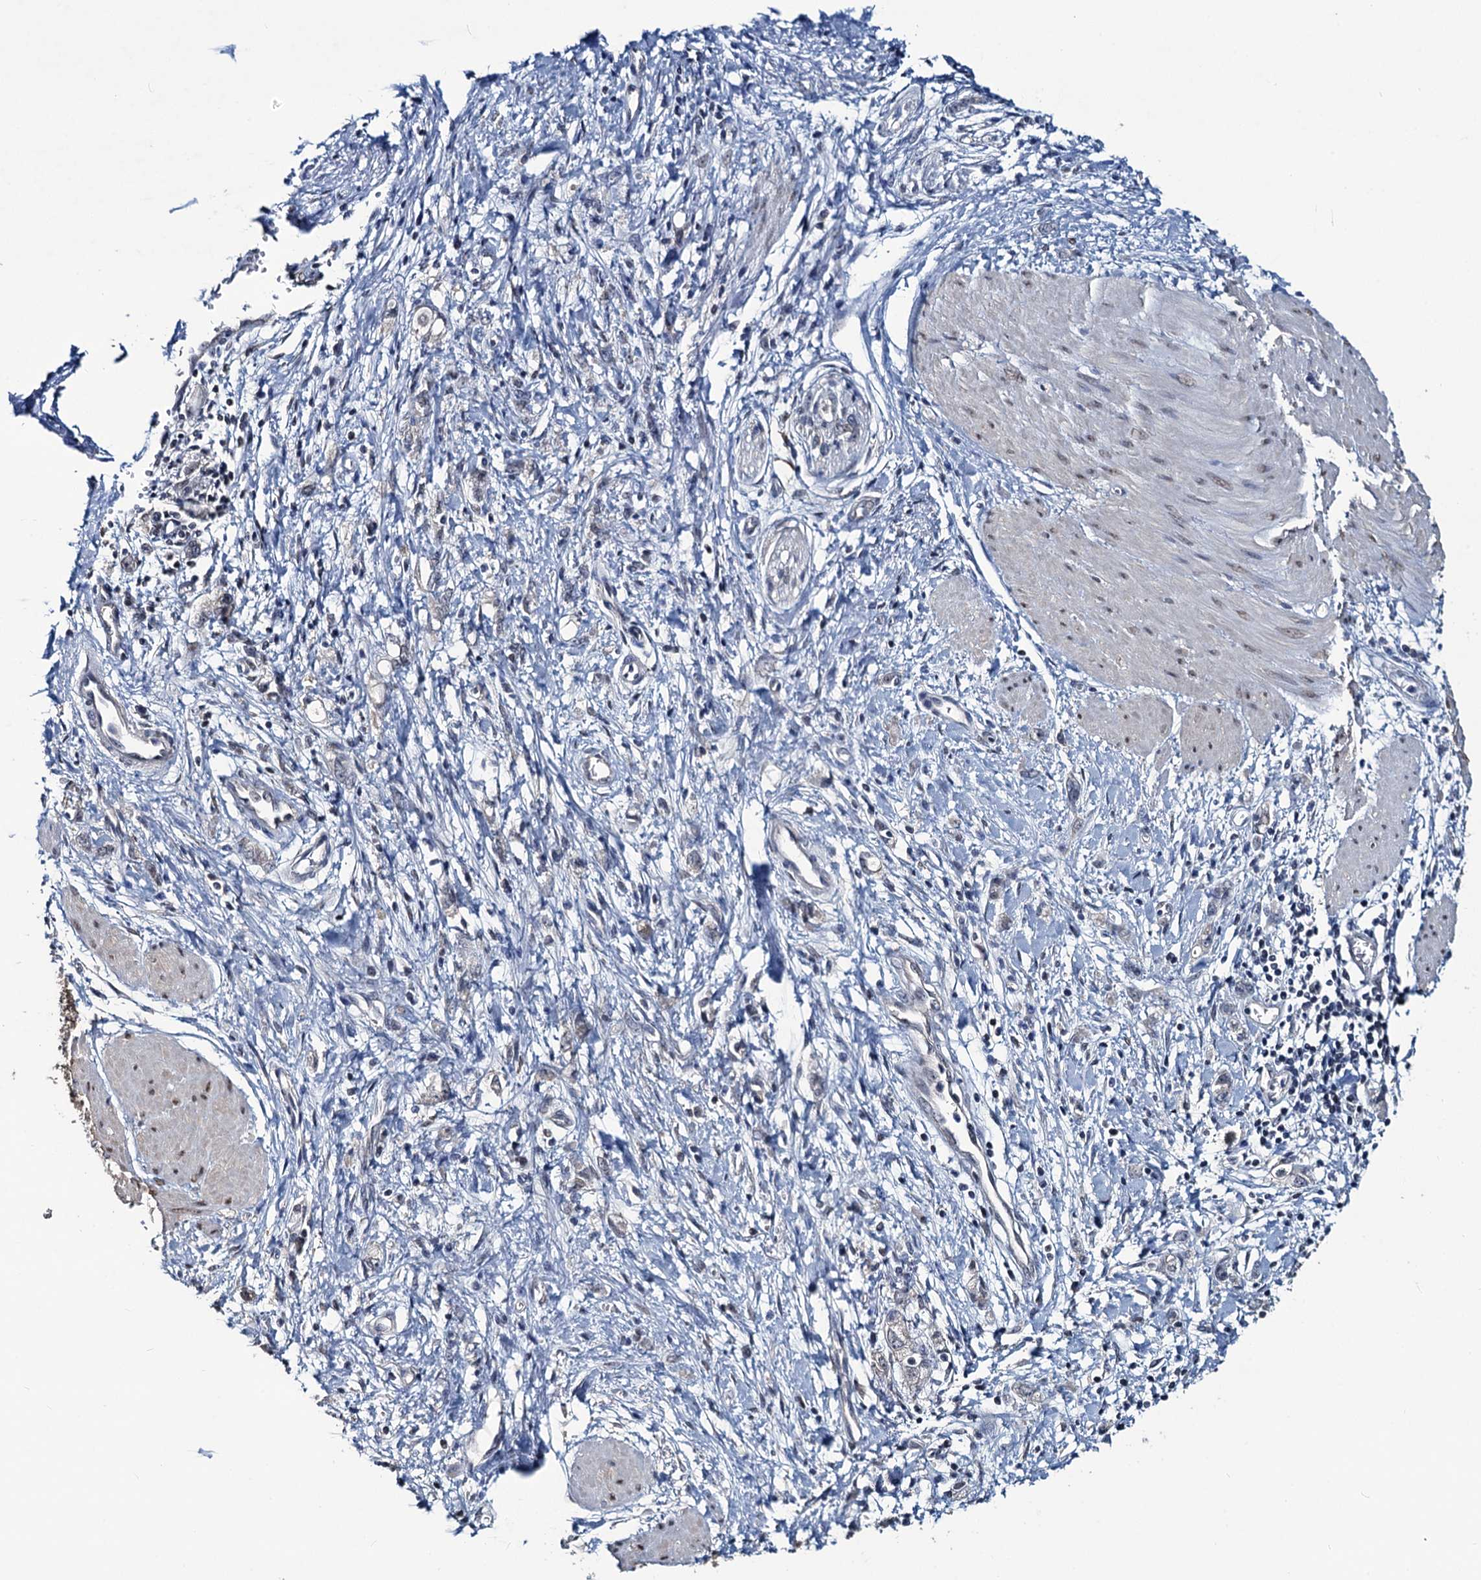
{"staining": {"intensity": "negative", "quantity": "none", "location": "none"}, "tissue": "stomach cancer", "cell_type": "Tumor cells", "image_type": "cancer", "snomed": [{"axis": "morphology", "description": "Adenocarcinoma, NOS"}, {"axis": "topography", "description": "Stomach"}], "caption": "Immunohistochemistry of human stomach adenocarcinoma reveals no expression in tumor cells. (DAB (3,3'-diaminobenzidine) IHC visualized using brightfield microscopy, high magnification).", "gene": "RTKN2", "patient": {"sex": "female", "age": 76}}